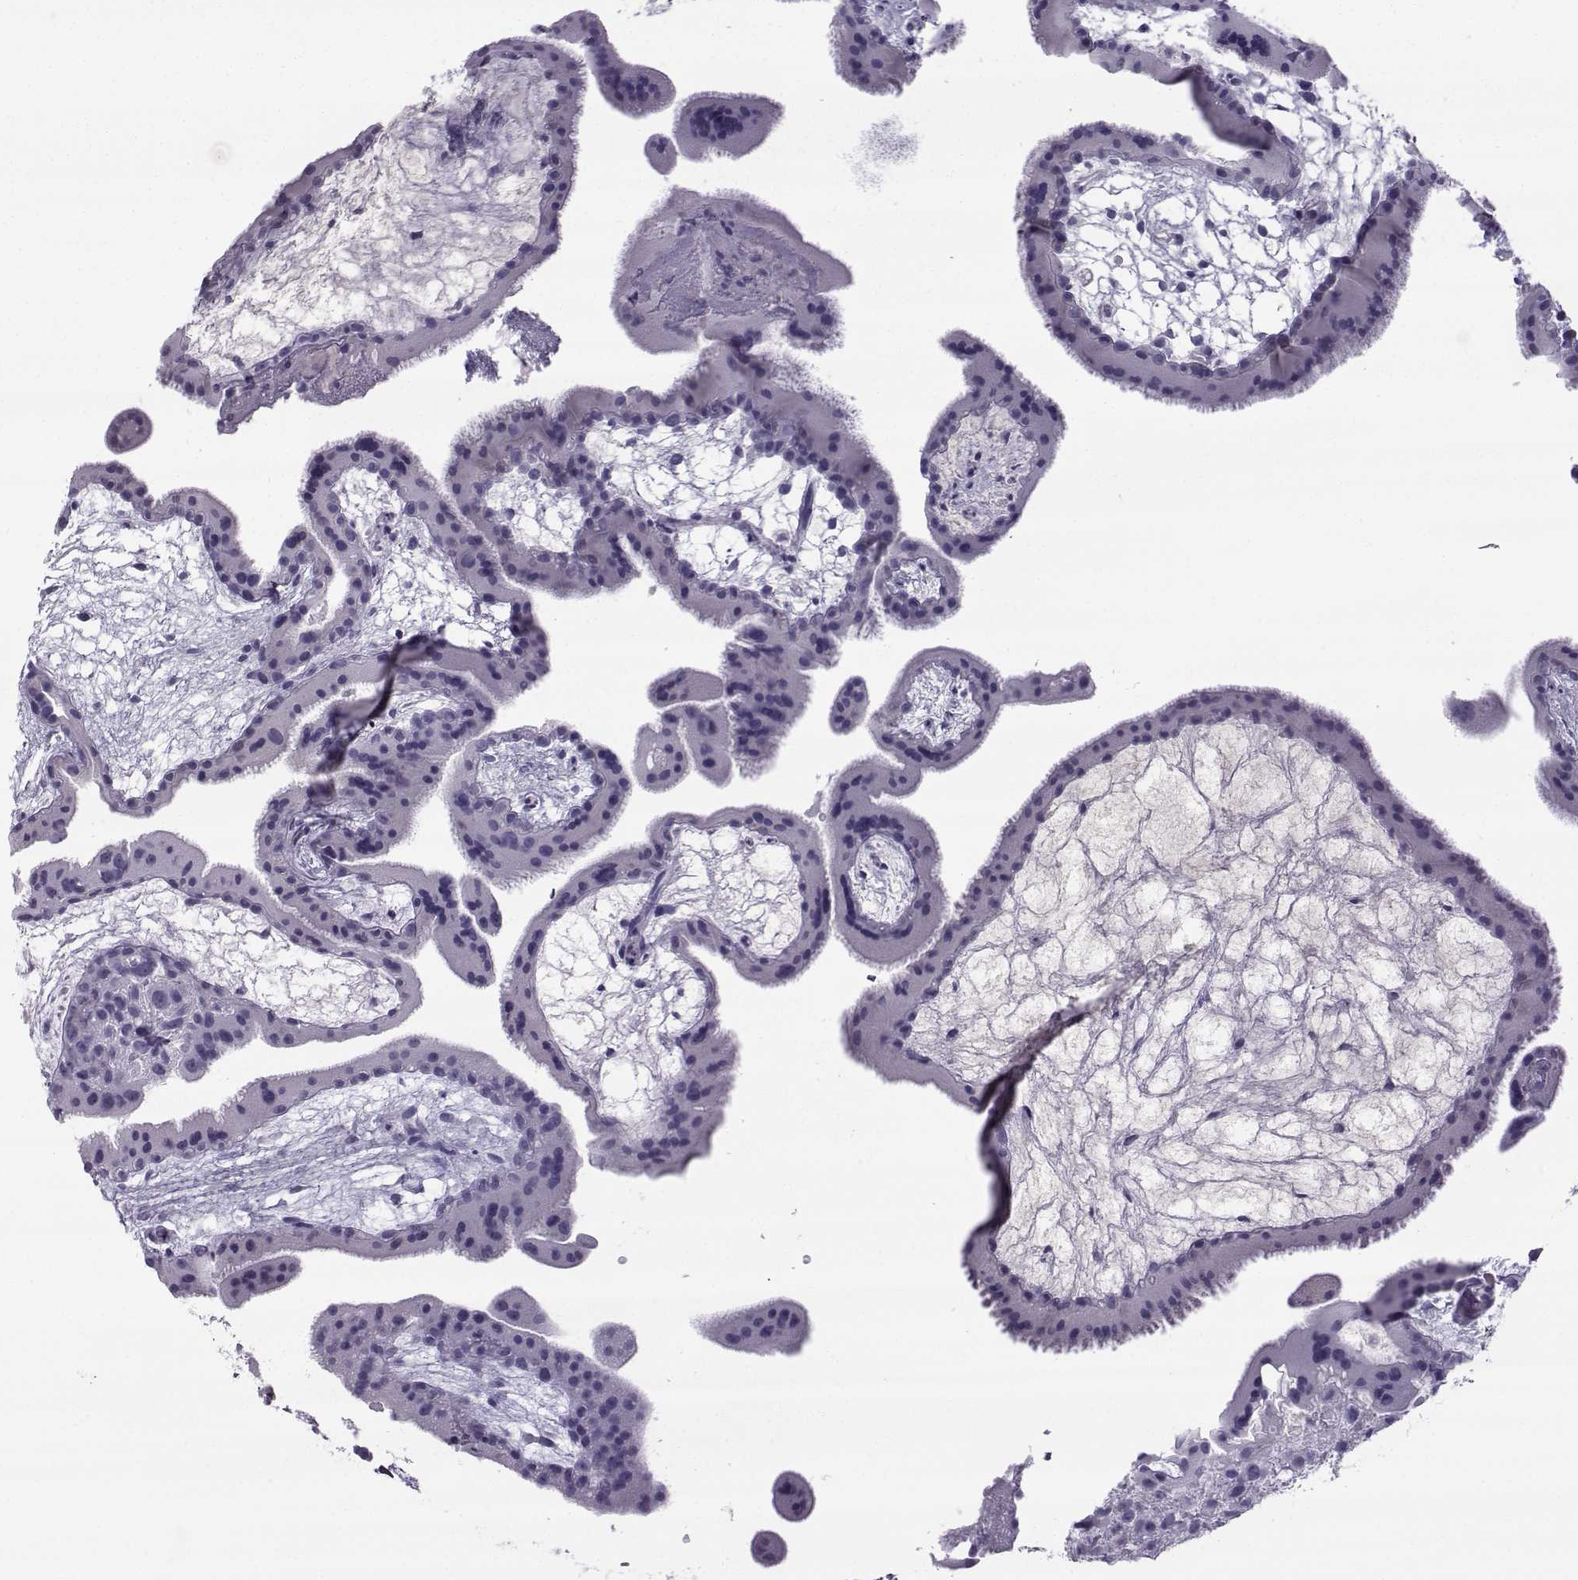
{"staining": {"intensity": "negative", "quantity": "none", "location": "none"}, "tissue": "placenta", "cell_type": "Decidual cells", "image_type": "normal", "snomed": [{"axis": "morphology", "description": "Normal tissue, NOS"}, {"axis": "topography", "description": "Placenta"}], "caption": "Immunohistochemistry (IHC) photomicrograph of unremarkable placenta: human placenta stained with DAB exhibits no significant protein positivity in decidual cells. (Stains: DAB immunohistochemistry (IHC) with hematoxylin counter stain, Microscopy: brightfield microscopy at high magnification).", "gene": "ARMC2", "patient": {"sex": "female", "age": 19}}